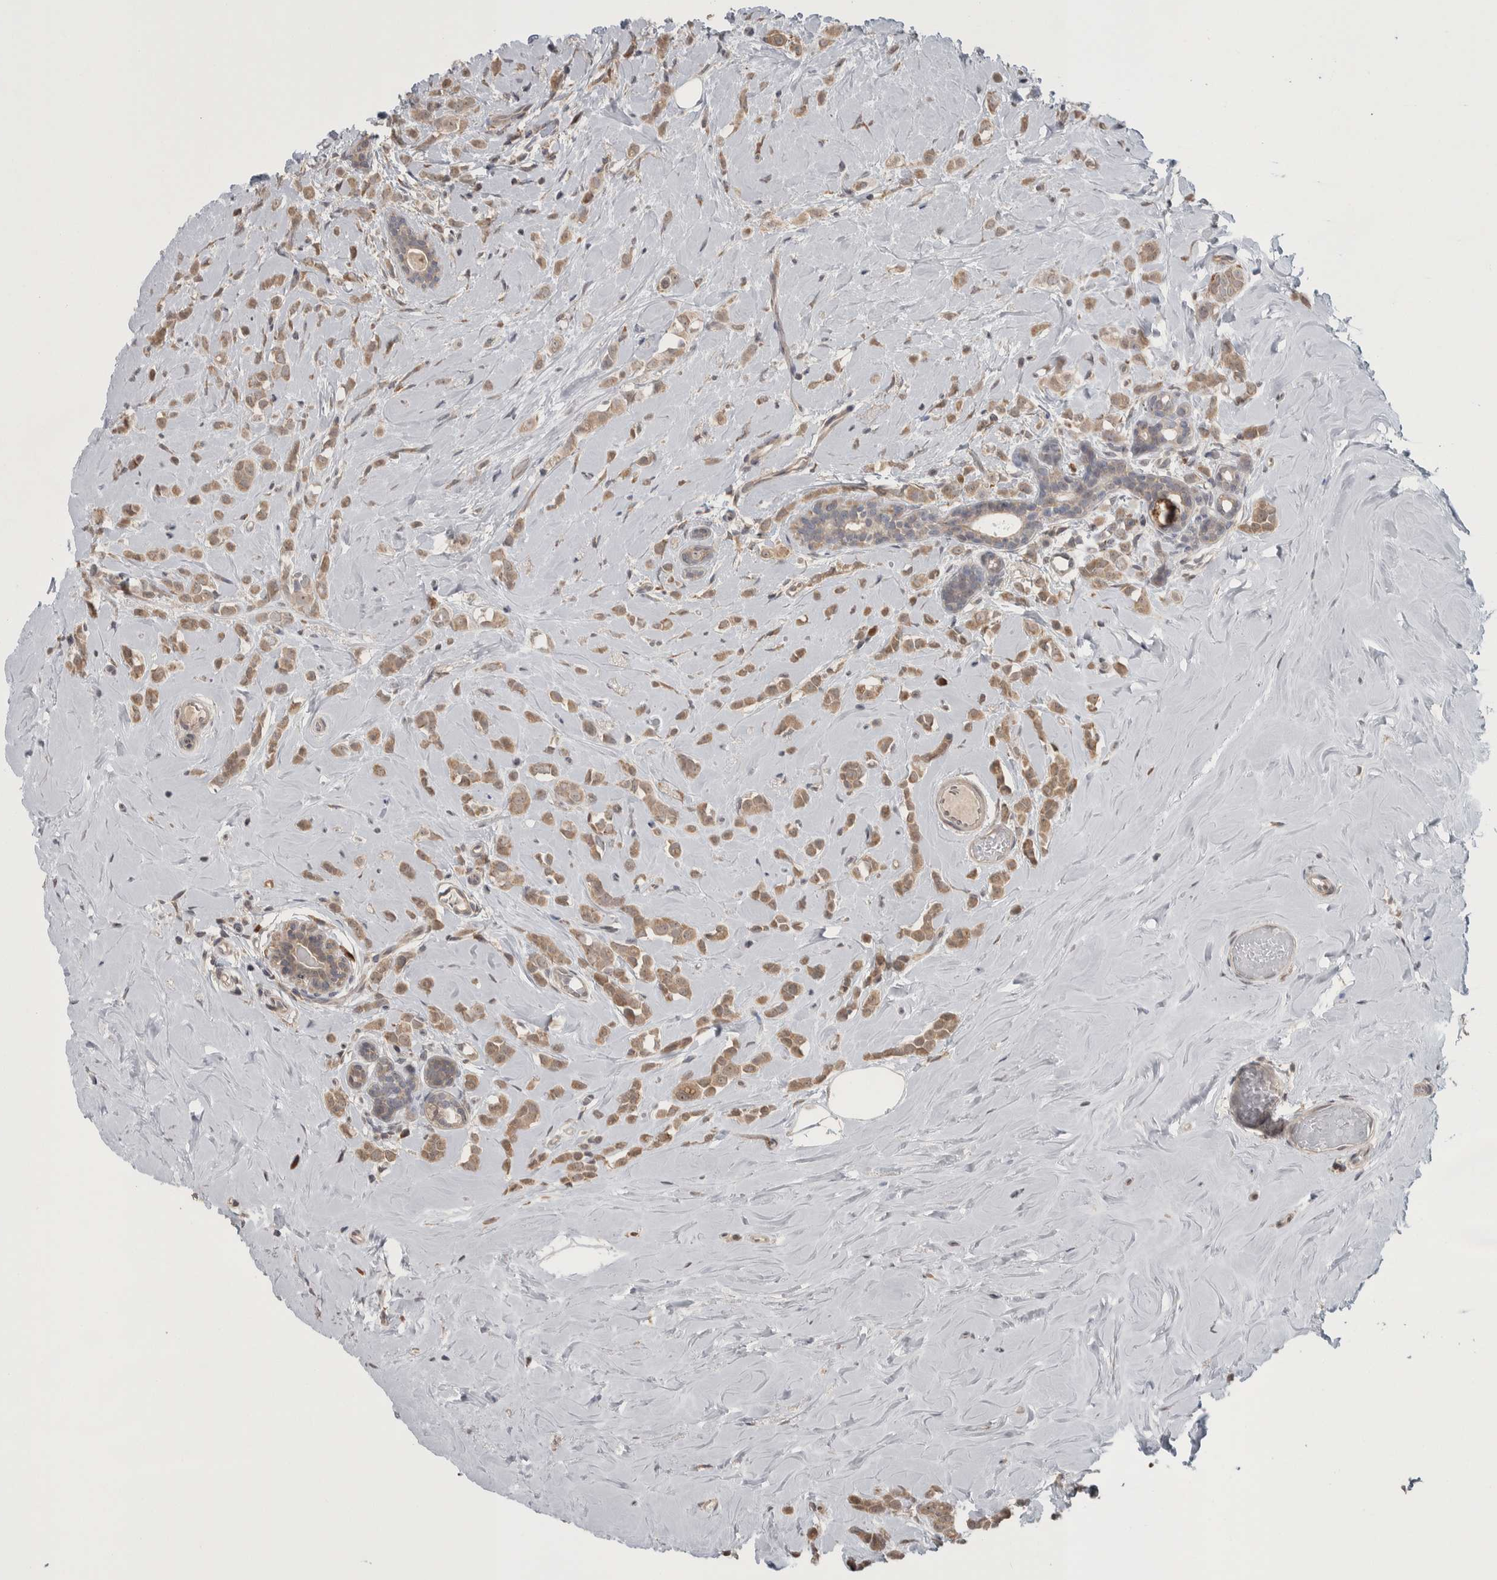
{"staining": {"intensity": "moderate", "quantity": ">75%", "location": "cytoplasmic/membranous"}, "tissue": "breast cancer", "cell_type": "Tumor cells", "image_type": "cancer", "snomed": [{"axis": "morphology", "description": "Lobular carcinoma"}, {"axis": "topography", "description": "Breast"}], "caption": "This micrograph exhibits immunohistochemistry staining of breast lobular carcinoma, with medium moderate cytoplasmic/membranous expression in approximately >75% of tumor cells.", "gene": "CUL2", "patient": {"sex": "female", "age": 47}}